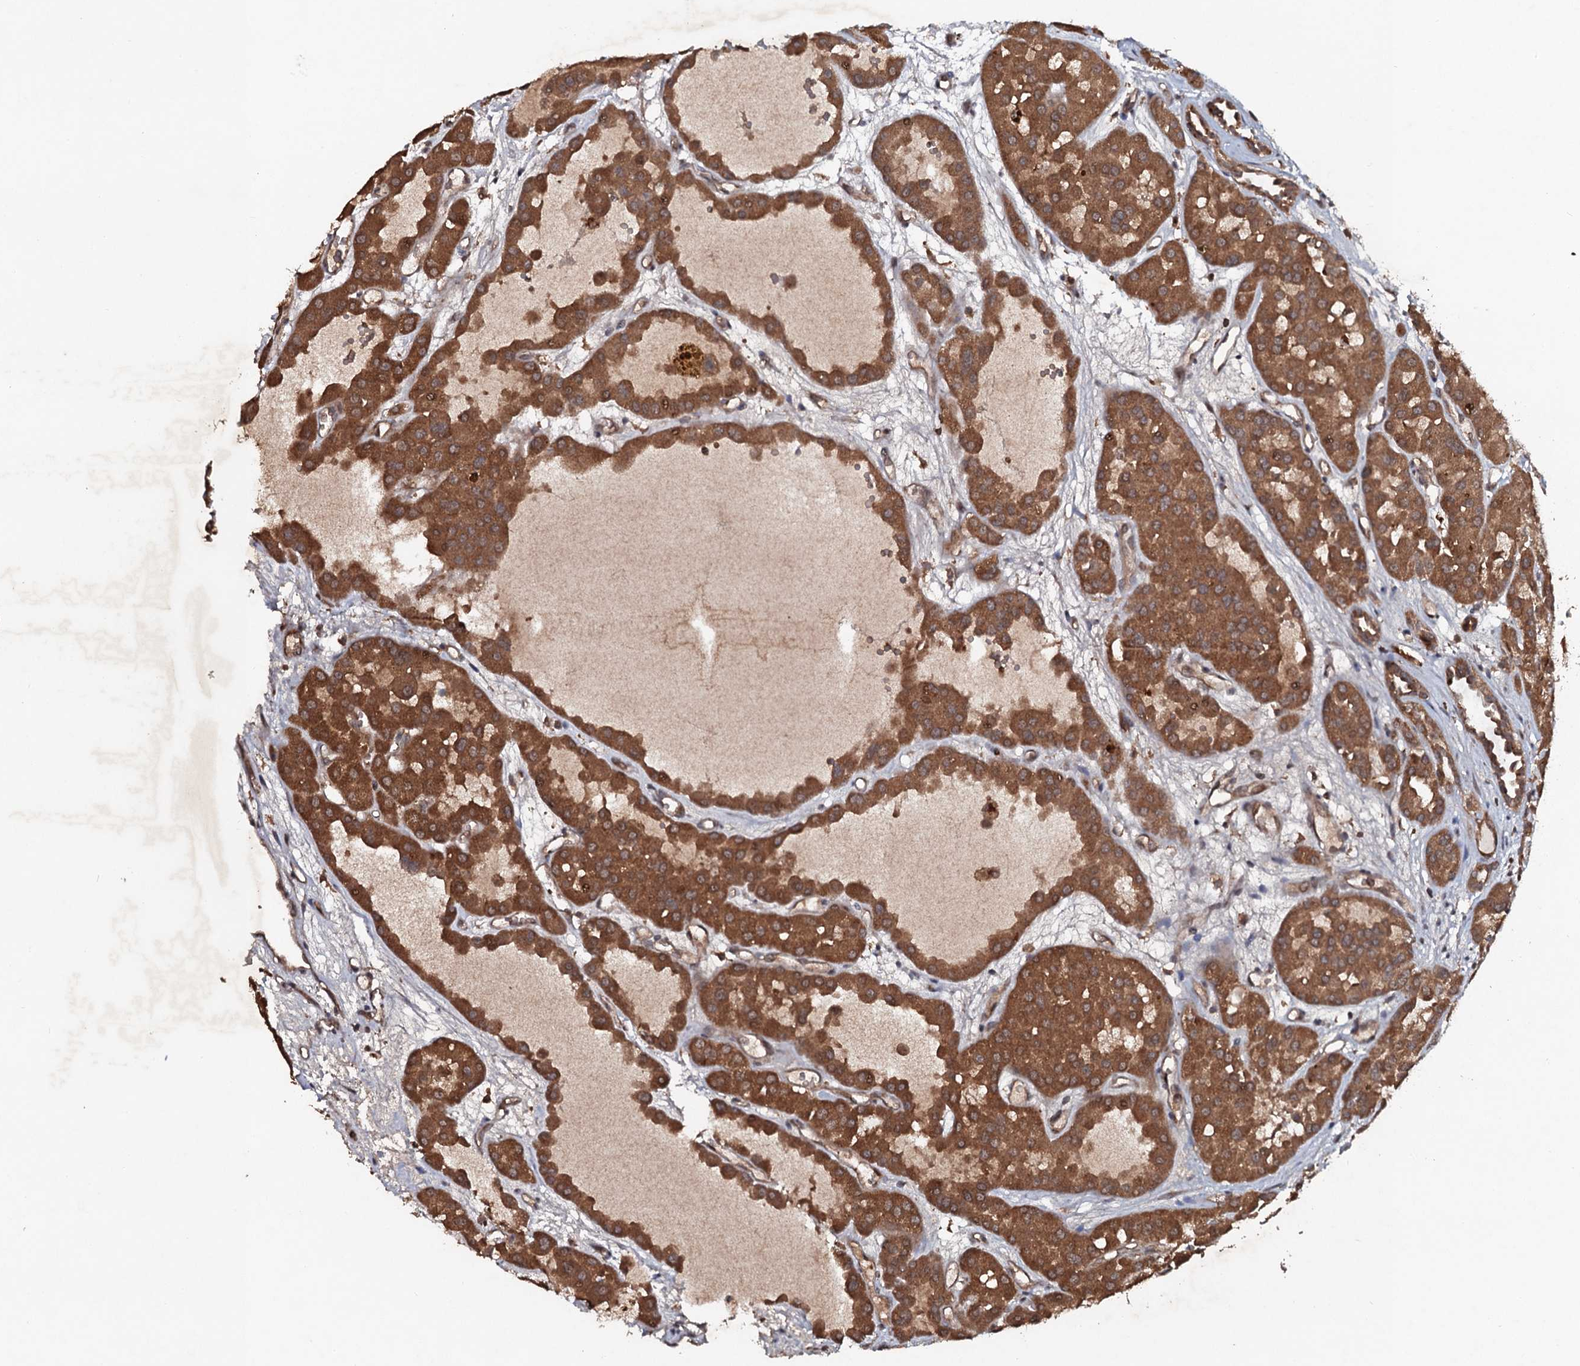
{"staining": {"intensity": "strong", "quantity": ">75%", "location": "cytoplasmic/membranous"}, "tissue": "renal cancer", "cell_type": "Tumor cells", "image_type": "cancer", "snomed": [{"axis": "morphology", "description": "Carcinoma, NOS"}, {"axis": "topography", "description": "Kidney"}], "caption": "Protein expression analysis of carcinoma (renal) exhibits strong cytoplasmic/membranous expression in approximately >75% of tumor cells. (DAB IHC with brightfield microscopy, high magnification).", "gene": "ADGRG3", "patient": {"sex": "female", "age": 75}}